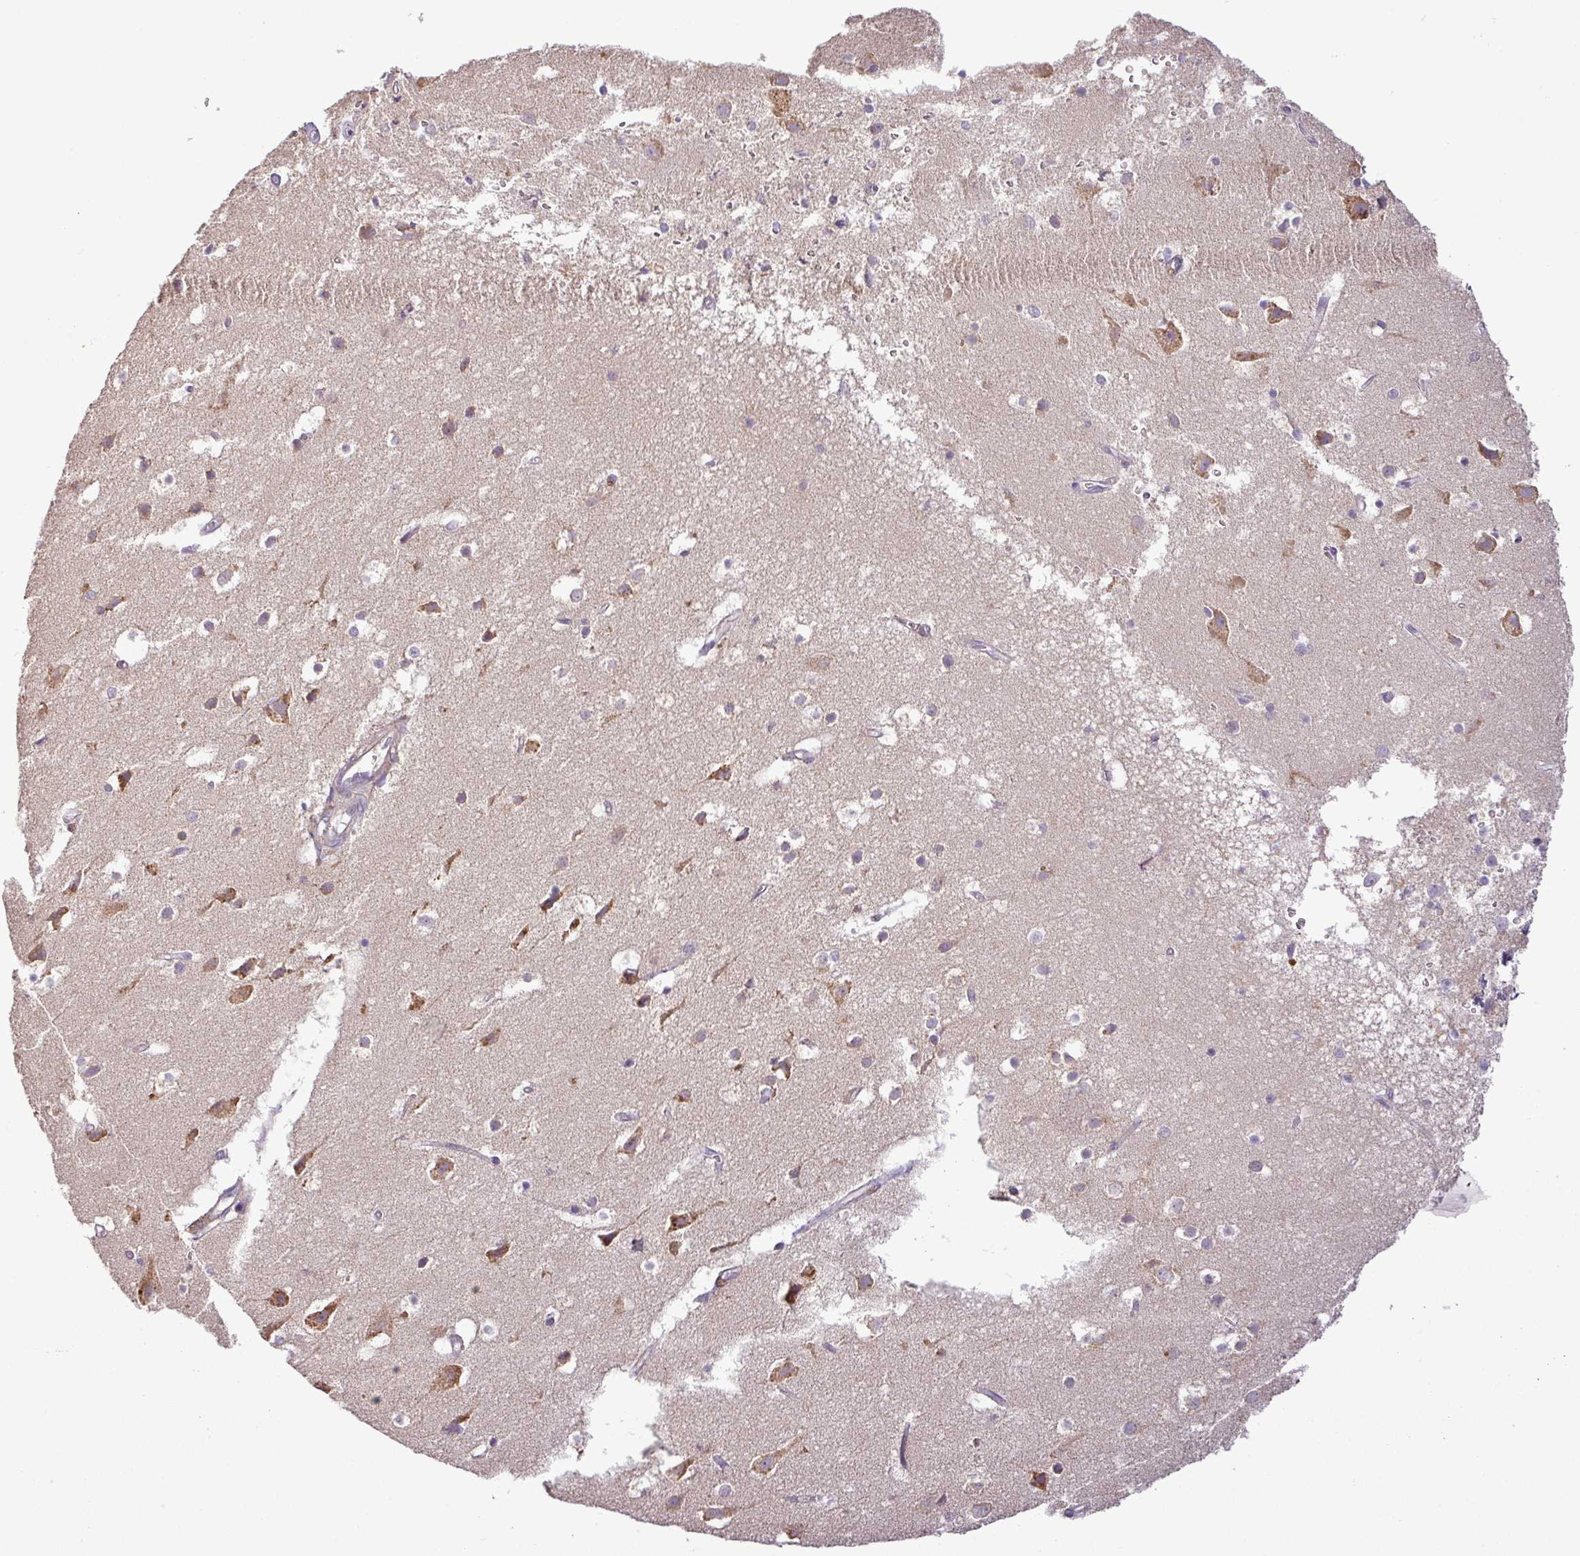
{"staining": {"intensity": "negative", "quantity": "none", "location": "none"}, "tissue": "cerebral cortex", "cell_type": "Endothelial cells", "image_type": "normal", "snomed": [{"axis": "morphology", "description": "Normal tissue, NOS"}, {"axis": "topography", "description": "Cerebral cortex"}], "caption": "IHC of benign human cerebral cortex shows no staining in endothelial cells. (DAB (3,3'-diaminobenzidine) immunohistochemistry (IHC) with hematoxylin counter stain).", "gene": "MOCS3", "patient": {"sex": "male", "age": 54}}